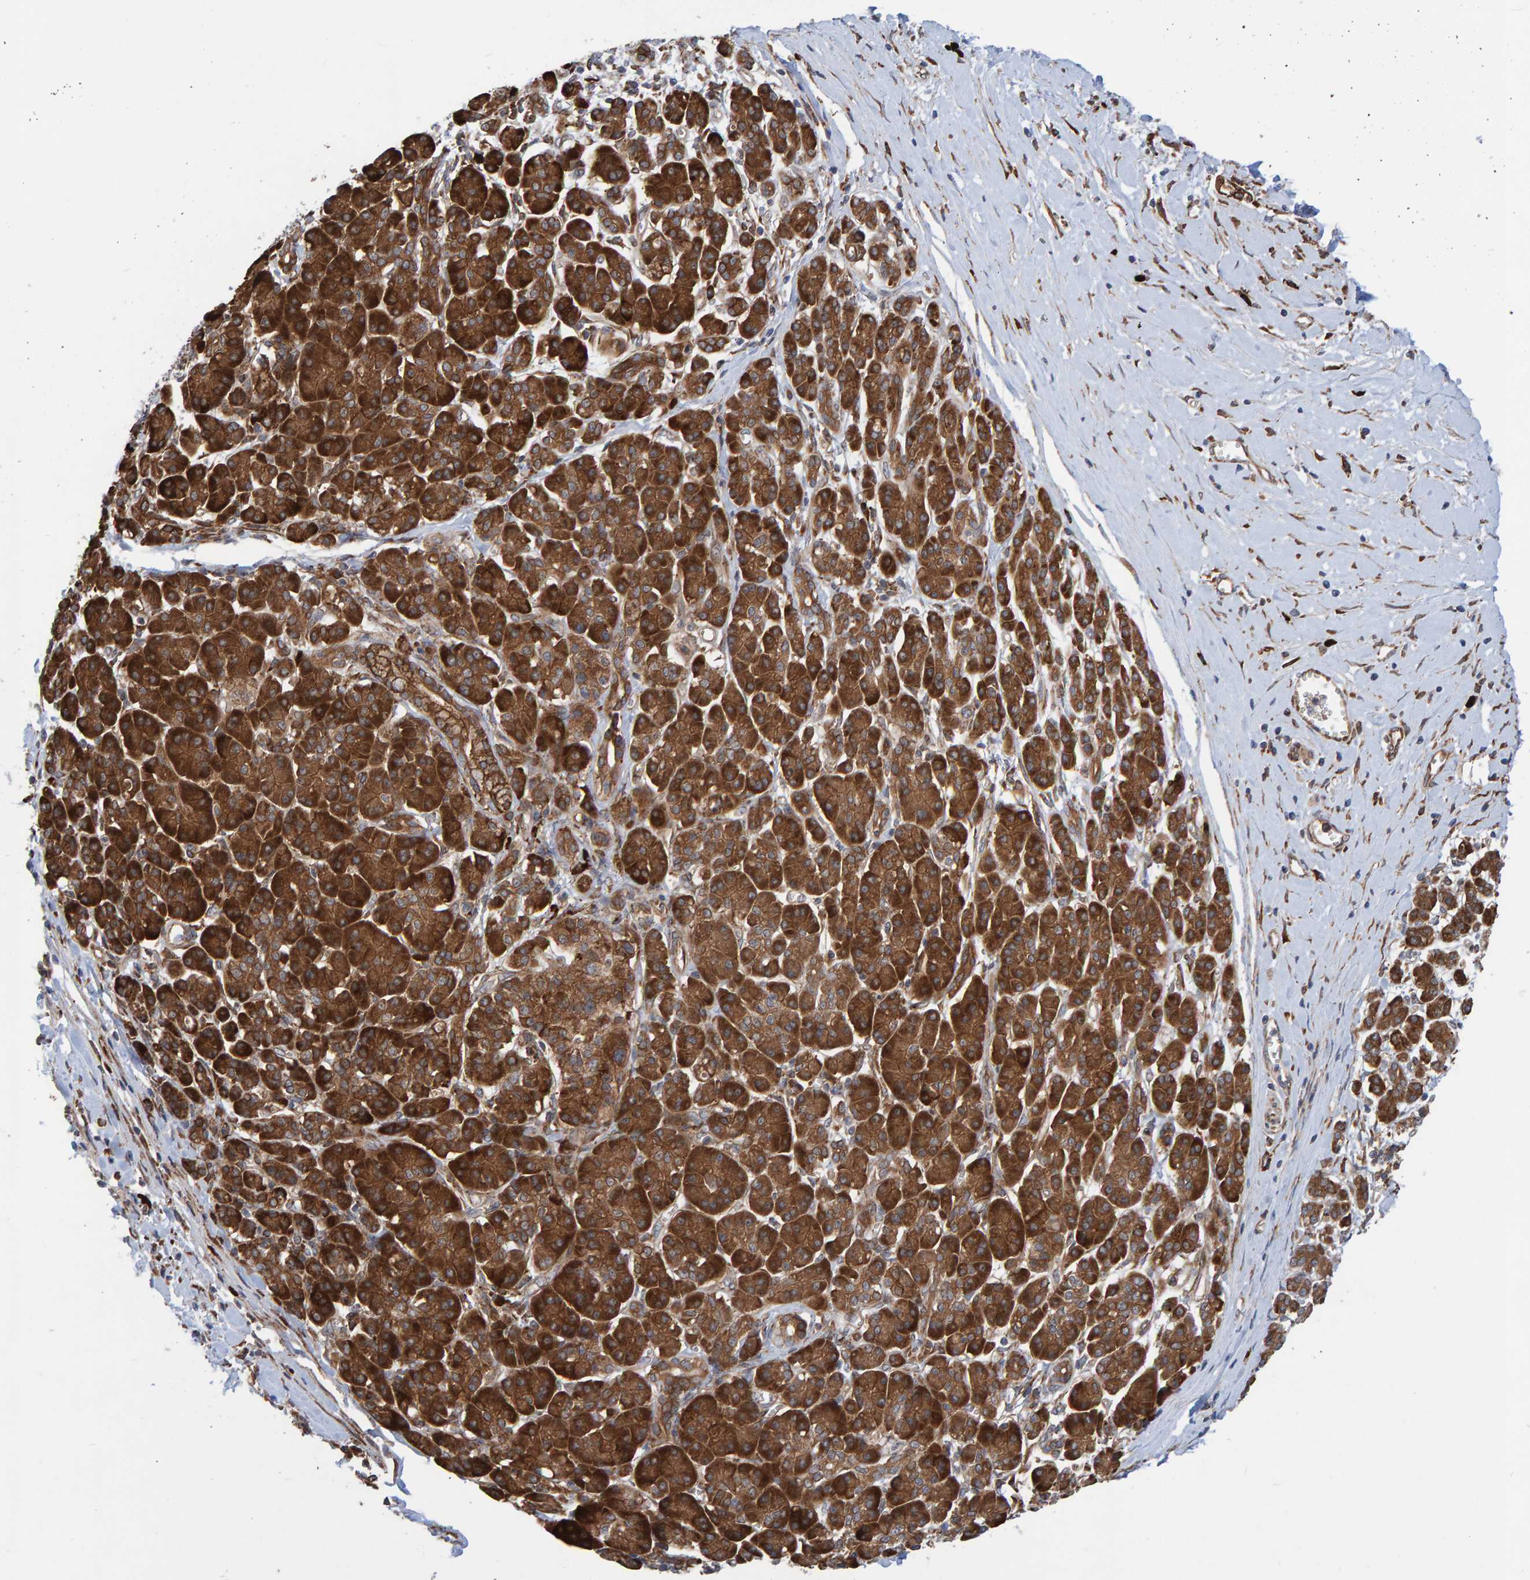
{"staining": {"intensity": "strong", "quantity": ">75%", "location": "cytoplasmic/membranous"}, "tissue": "pancreatic cancer", "cell_type": "Tumor cells", "image_type": "cancer", "snomed": [{"axis": "morphology", "description": "Adenocarcinoma, NOS"}, {"axis": "topography", "description": "Pancreas"}], "caption": "DAB immunohistochemical staining of human pancreatic adenocarcinoma demonstrates strong cytoplasmic/membranous protein staining in approximately >75% of tumor cells. (DAB (3,3'-diaminobenzidine) = brown stain, brightfield microscopy at high magnification).", "gene": "KIAA0753", "patient": {"sex": "male", "age": 58}}